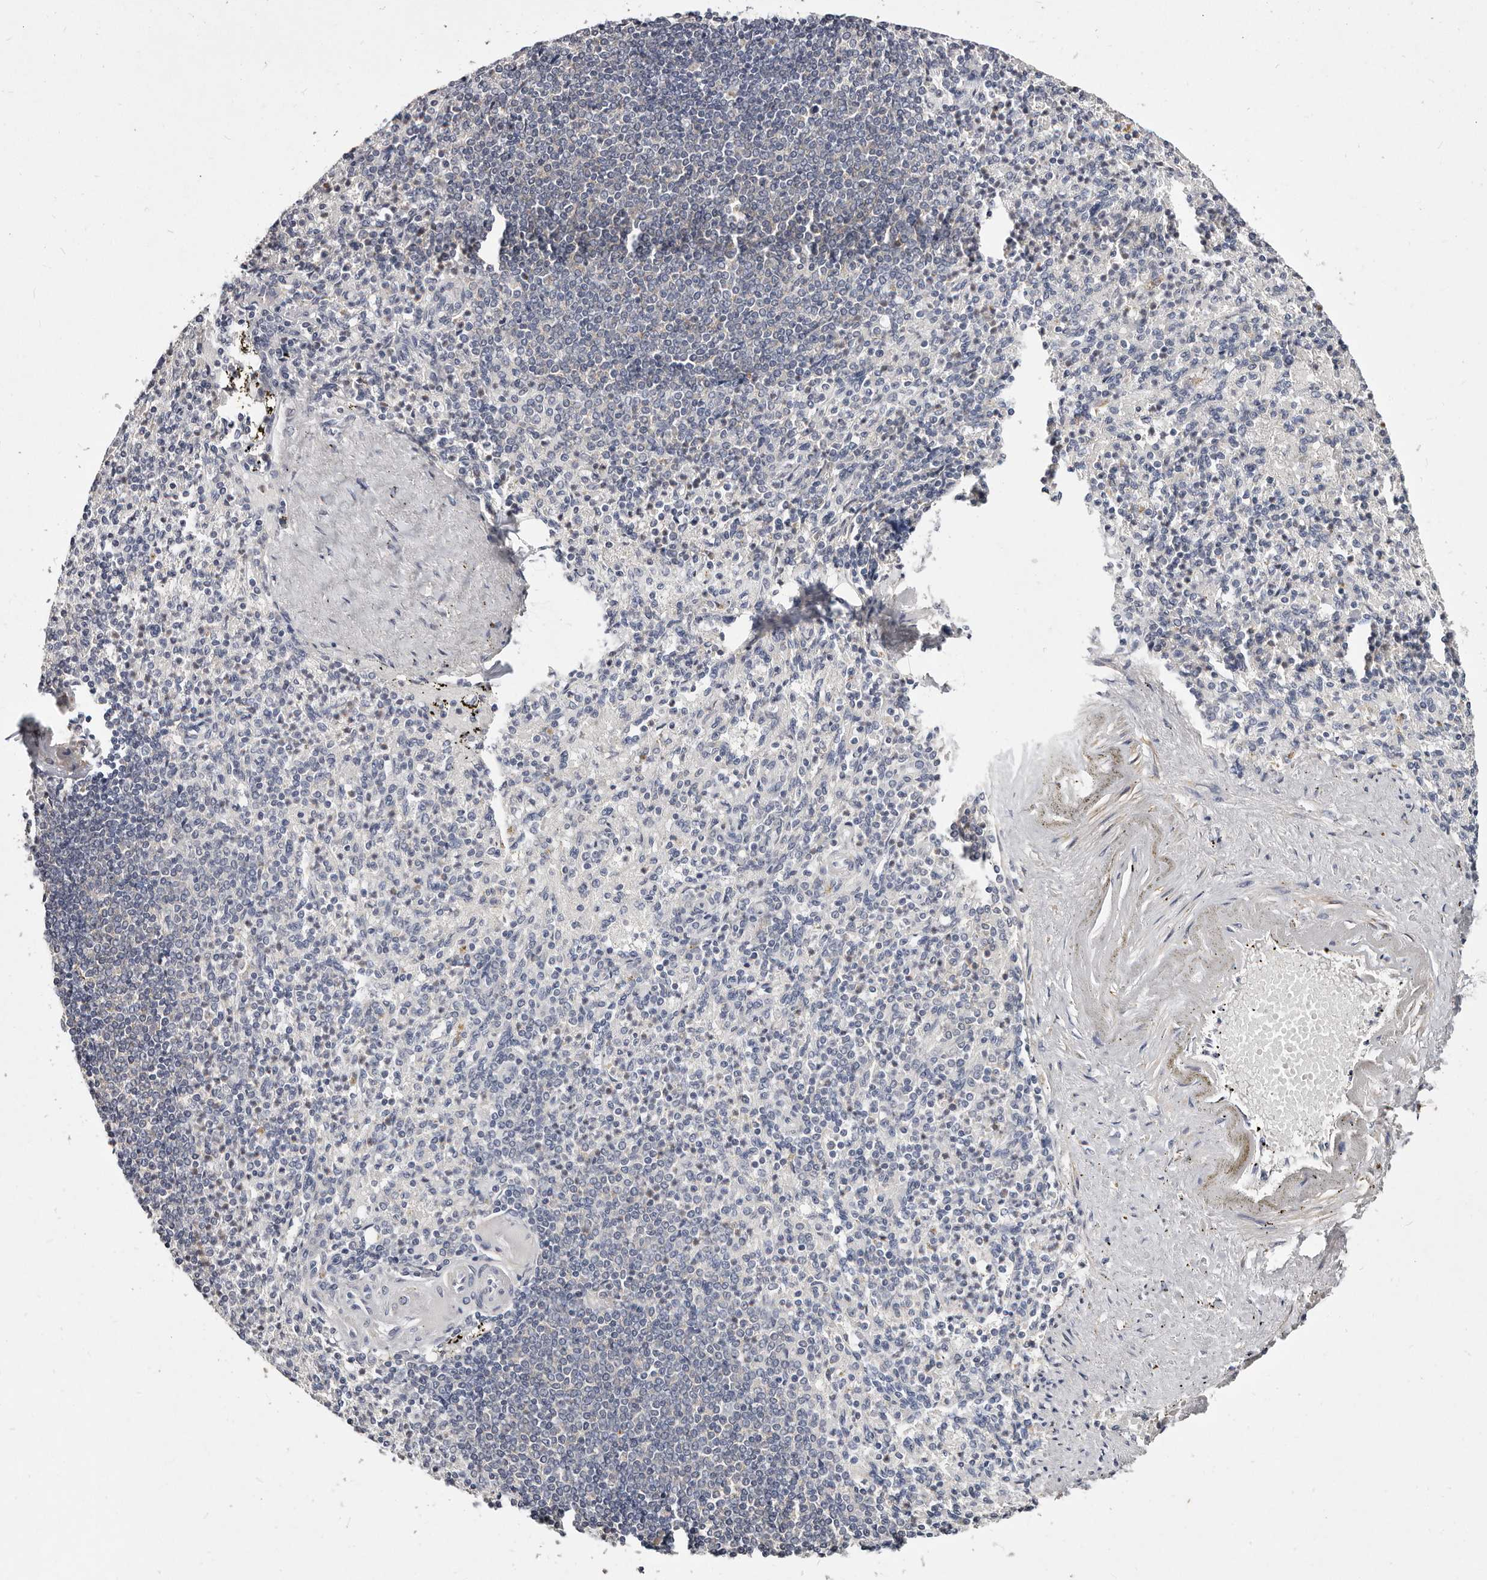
{"staining": {"intensity": "negative", "quantity": "none", "location": "none"}, "tissue": "spleen", "cell_type": "Cells in red pulp", "image_type": "normal", "snomed": [{"axis": "morphology", "description": "Normal tissue, NOS"}, {"axis": "topography", "description": "Spleen"}], "caption": "The histopathology image shows no staining of cells in red pulp in benign spleen.", "gene": "MRPS33", "patient": {"sex": "female", "age": 74}}